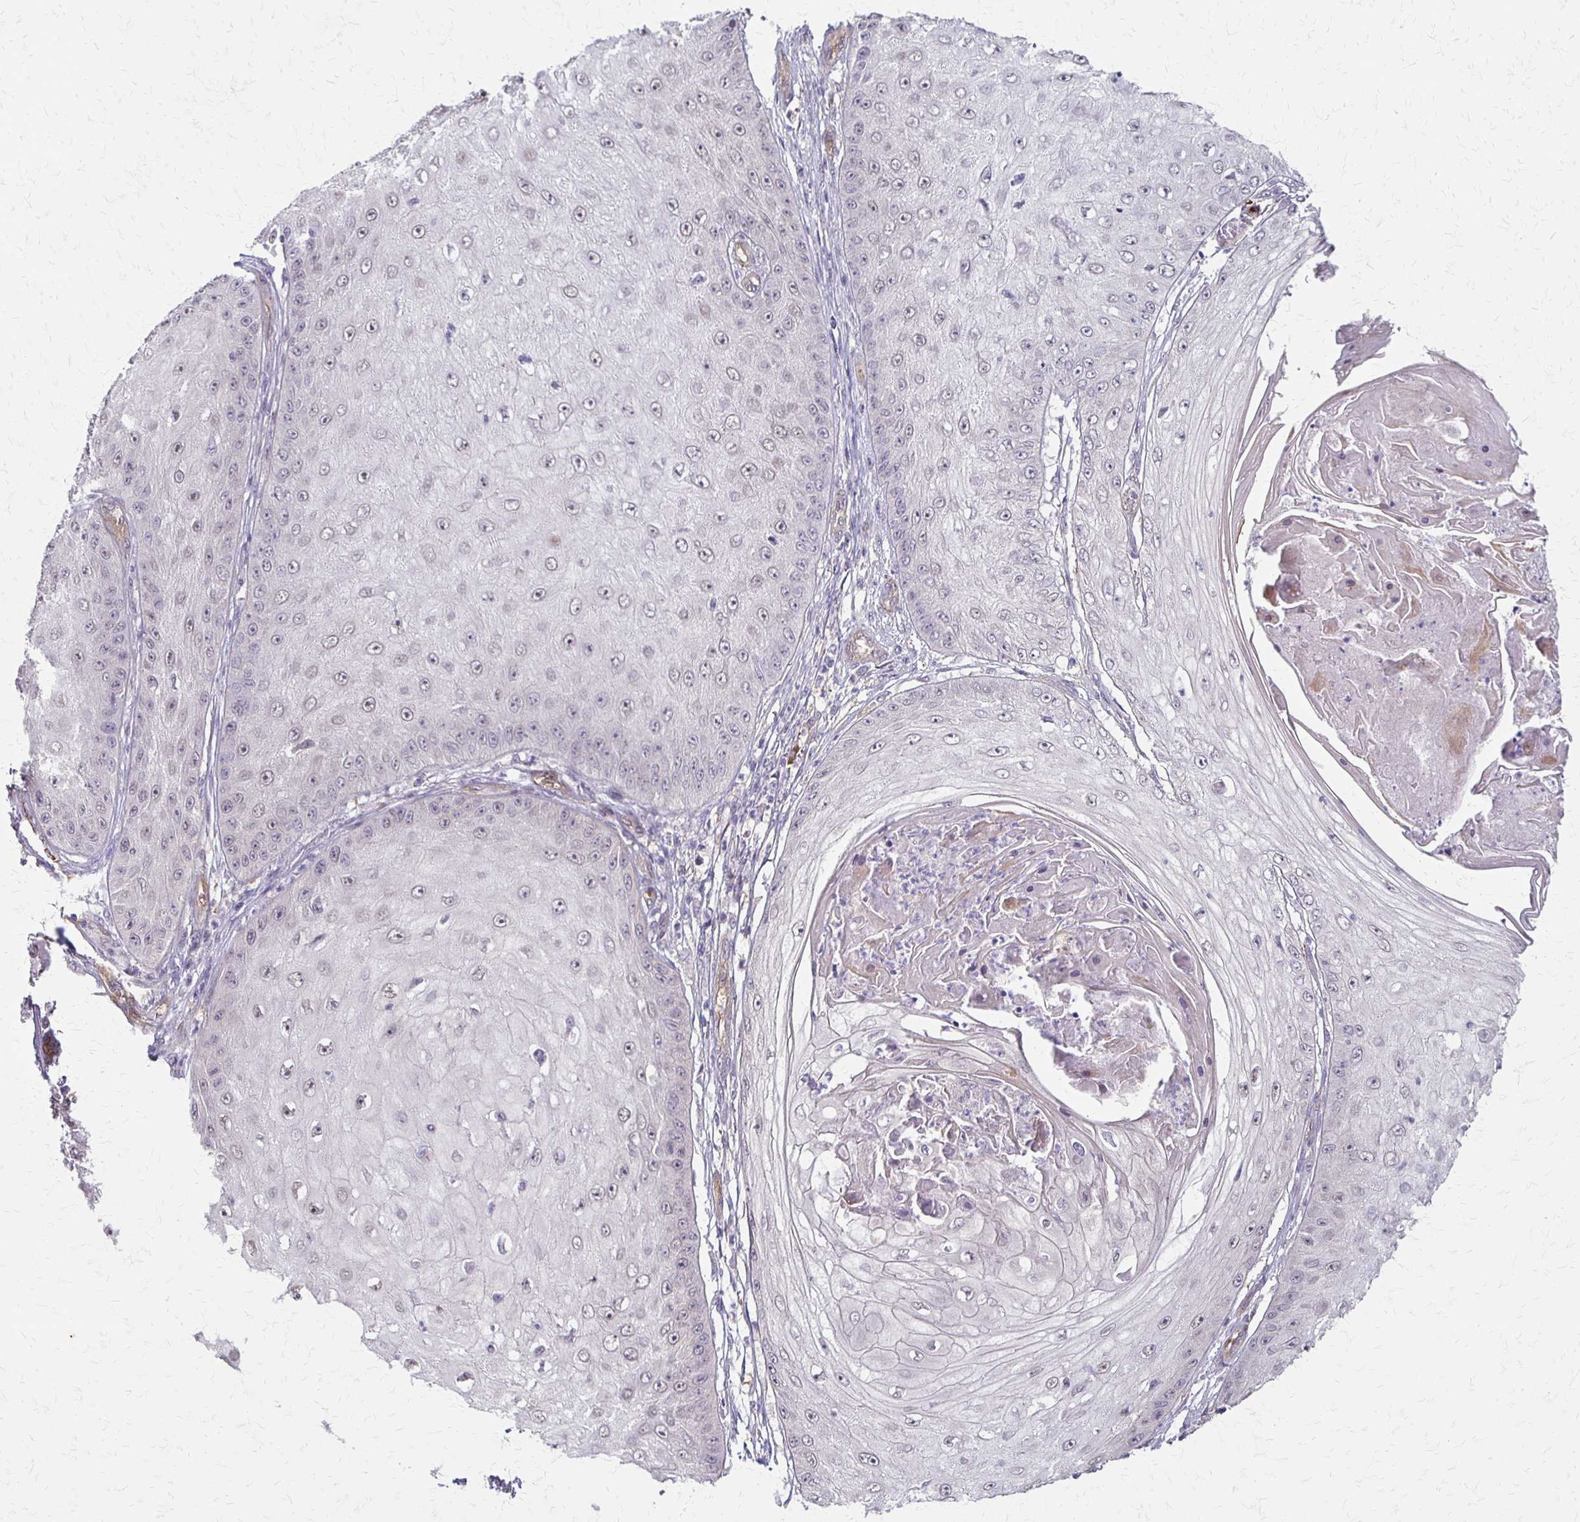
{"staining": {"intensity": "negative", "quantity": "none", "location": "none"}, "tissue": "skin cancer", "cell_type": "Tumor cells", "image_type": "cancer", "snomed": [{"axis": "morphology", "description": "Squamous cell carcinoma, NOS"}, {"axis": "topography", "description": "Skin"}], "caption": "Micrograph shows no significant protein staining in tumor cells of skin squamous cell carcinoma. (Stains: DAB immunohistochemistry (IHC) with hematoxylin counter stain, Microscopy: brightfield microscopy at high magnification).", "gene": "CFL2", "patient": {"sex": "male", "age": 70}}